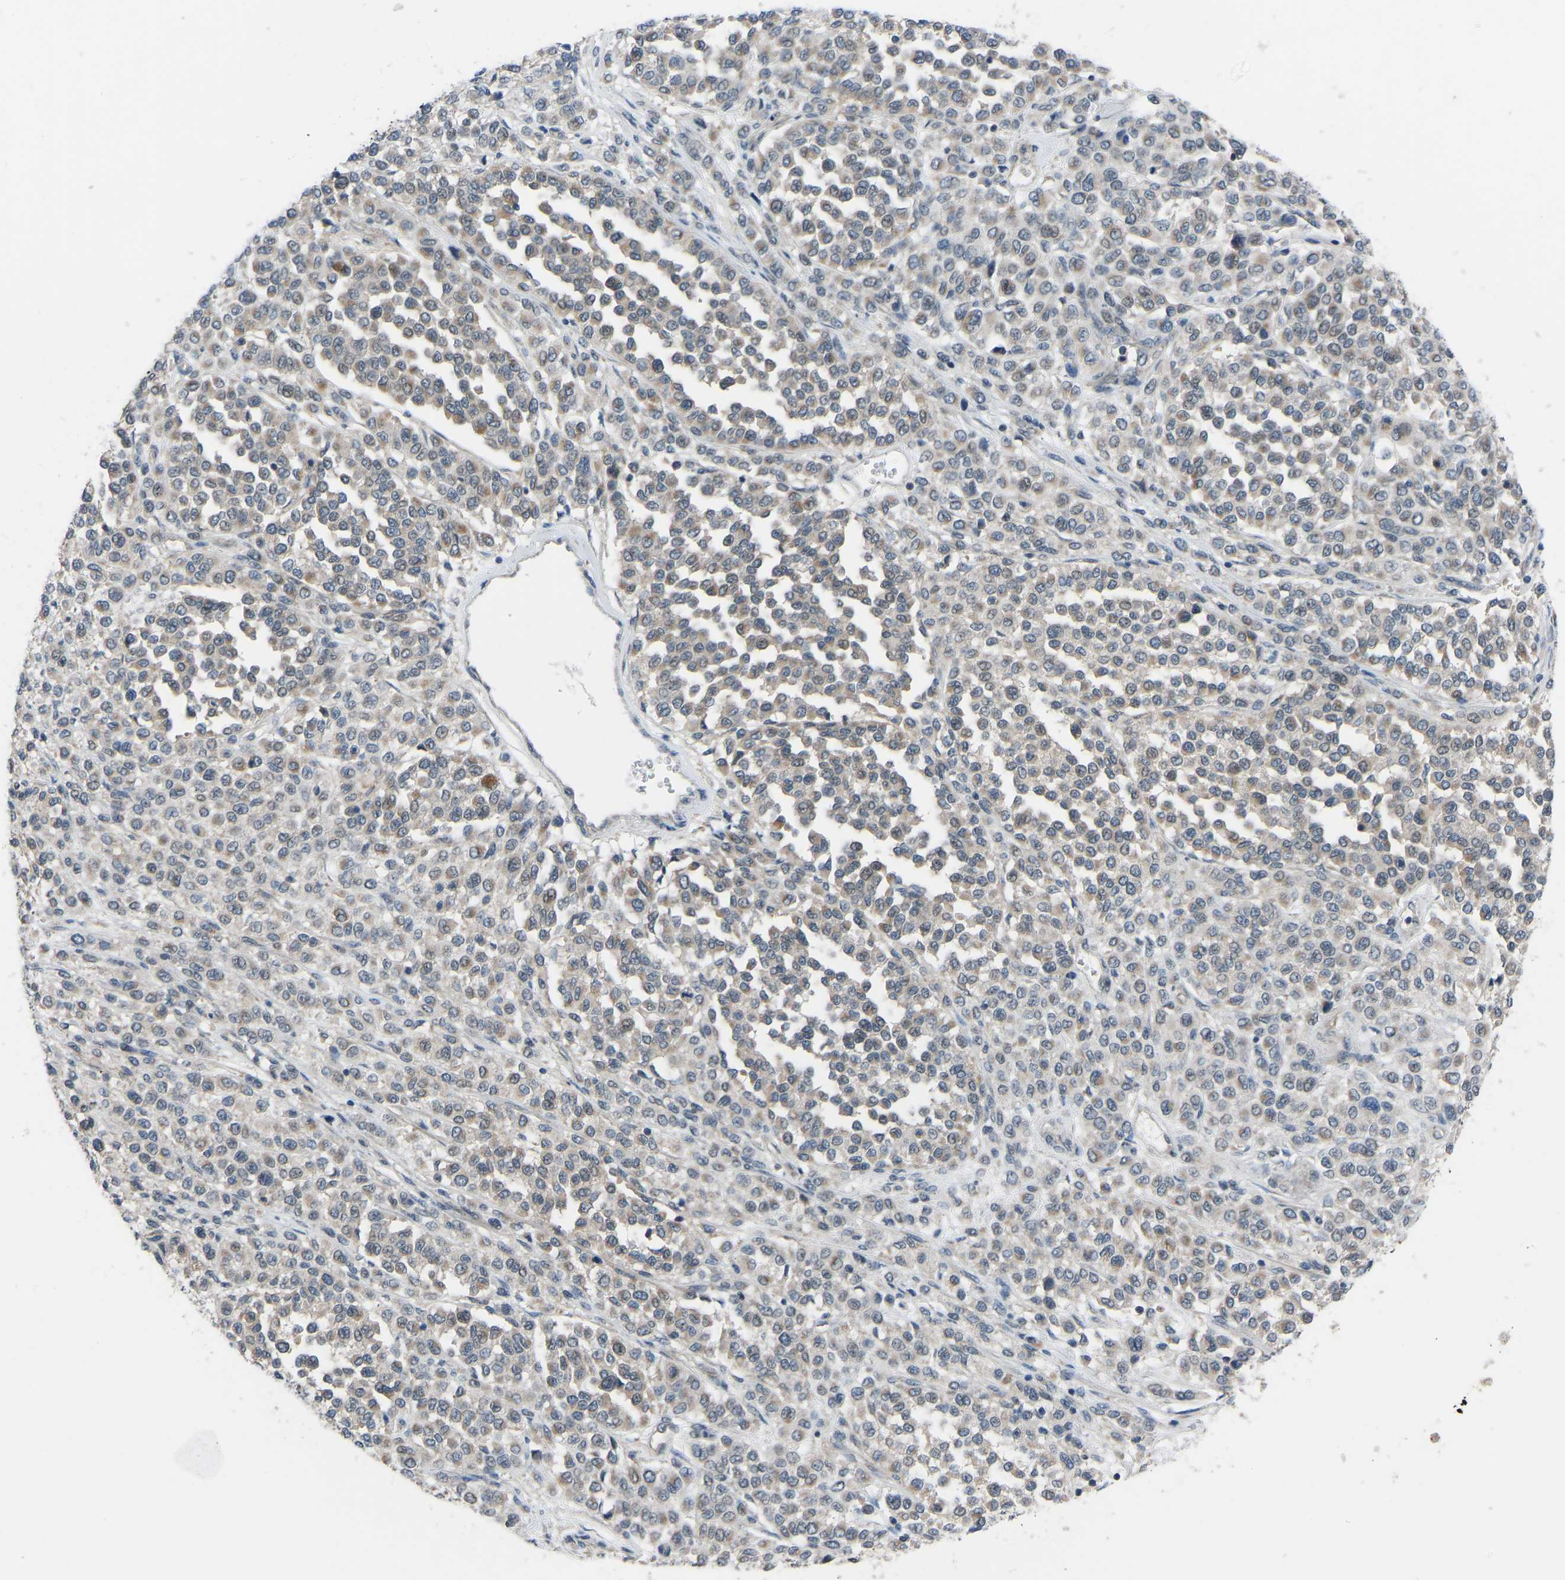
{"staining": {"intensity": "moderate", "quantity": "<25%", "location": "cytoplasmic/membranous"}, "tissue": "melanoma", "cell_type": "Tumor cells", "image_type": "cancer", "snomed": [{"axis": "morphology", "description": "Malignant melanoma, Metastatic site"}, {"axis": "topography", "description": "Pancreas"}], "caption": "This is an image of immunohistochemistry (IHC) staining of malignant melanoma (metastatic site), which shows moderate expression in the cytoplasmic/membranous of tumor cells.", "gene": "CDK2AP1", "patient": {"sex": "female", "age": 30}}